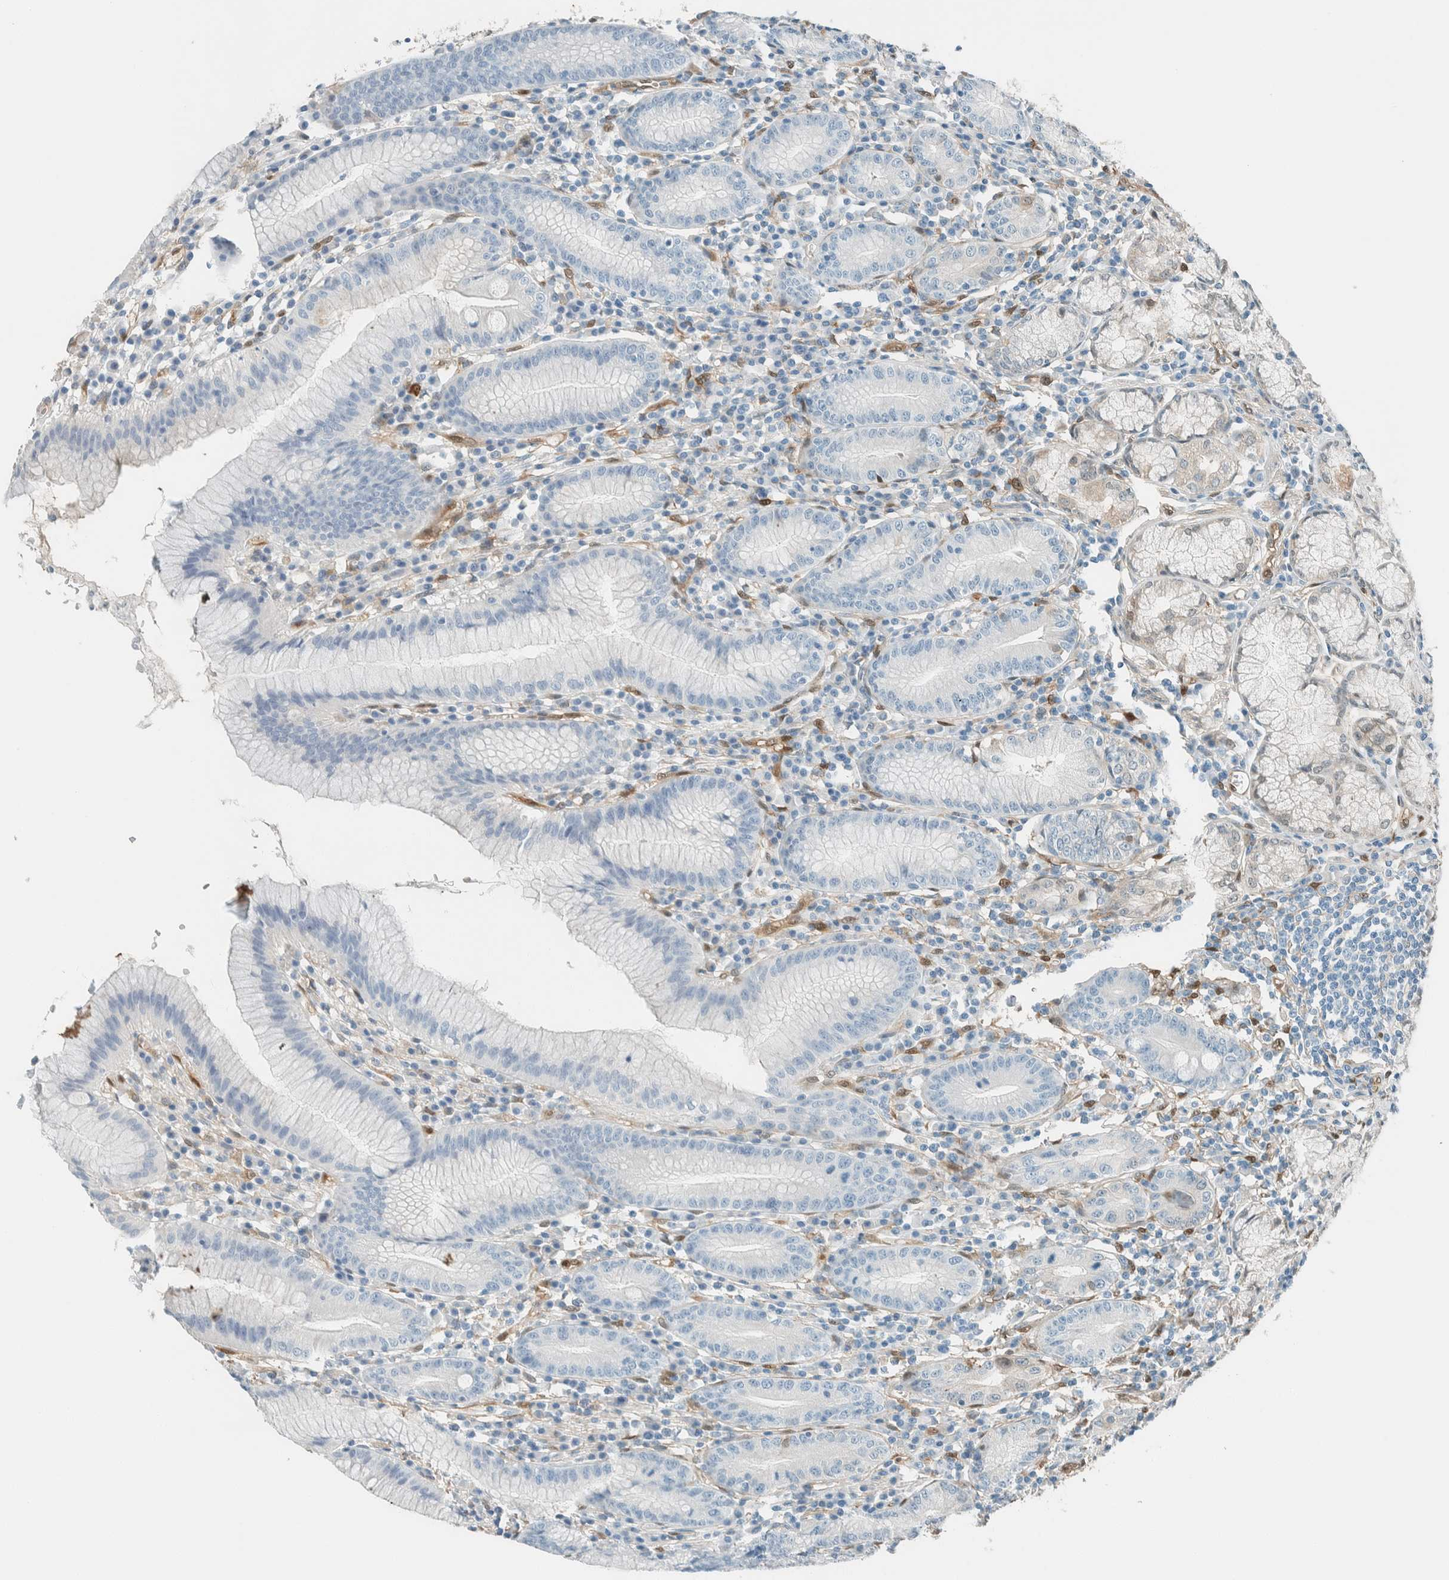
{"staining": {"intensity": "weak", "quantity": "<25%", "location": "cytoplasmic/membranous,nuclear"}, "tissue": "stomach", "cell_type": "Glandular cells", "image_type": "normal", "snomed": [{"axis": "morphology", "description": "Normal tissue, NOS"}, {"axis": "topography", "description": "Stomach"}], "caption": "The immunohistochemistry micrograph has no significant staining in glandular cells of stomach.", "gene": "NXN", "patient": {"sex": "male", "age": 55}}